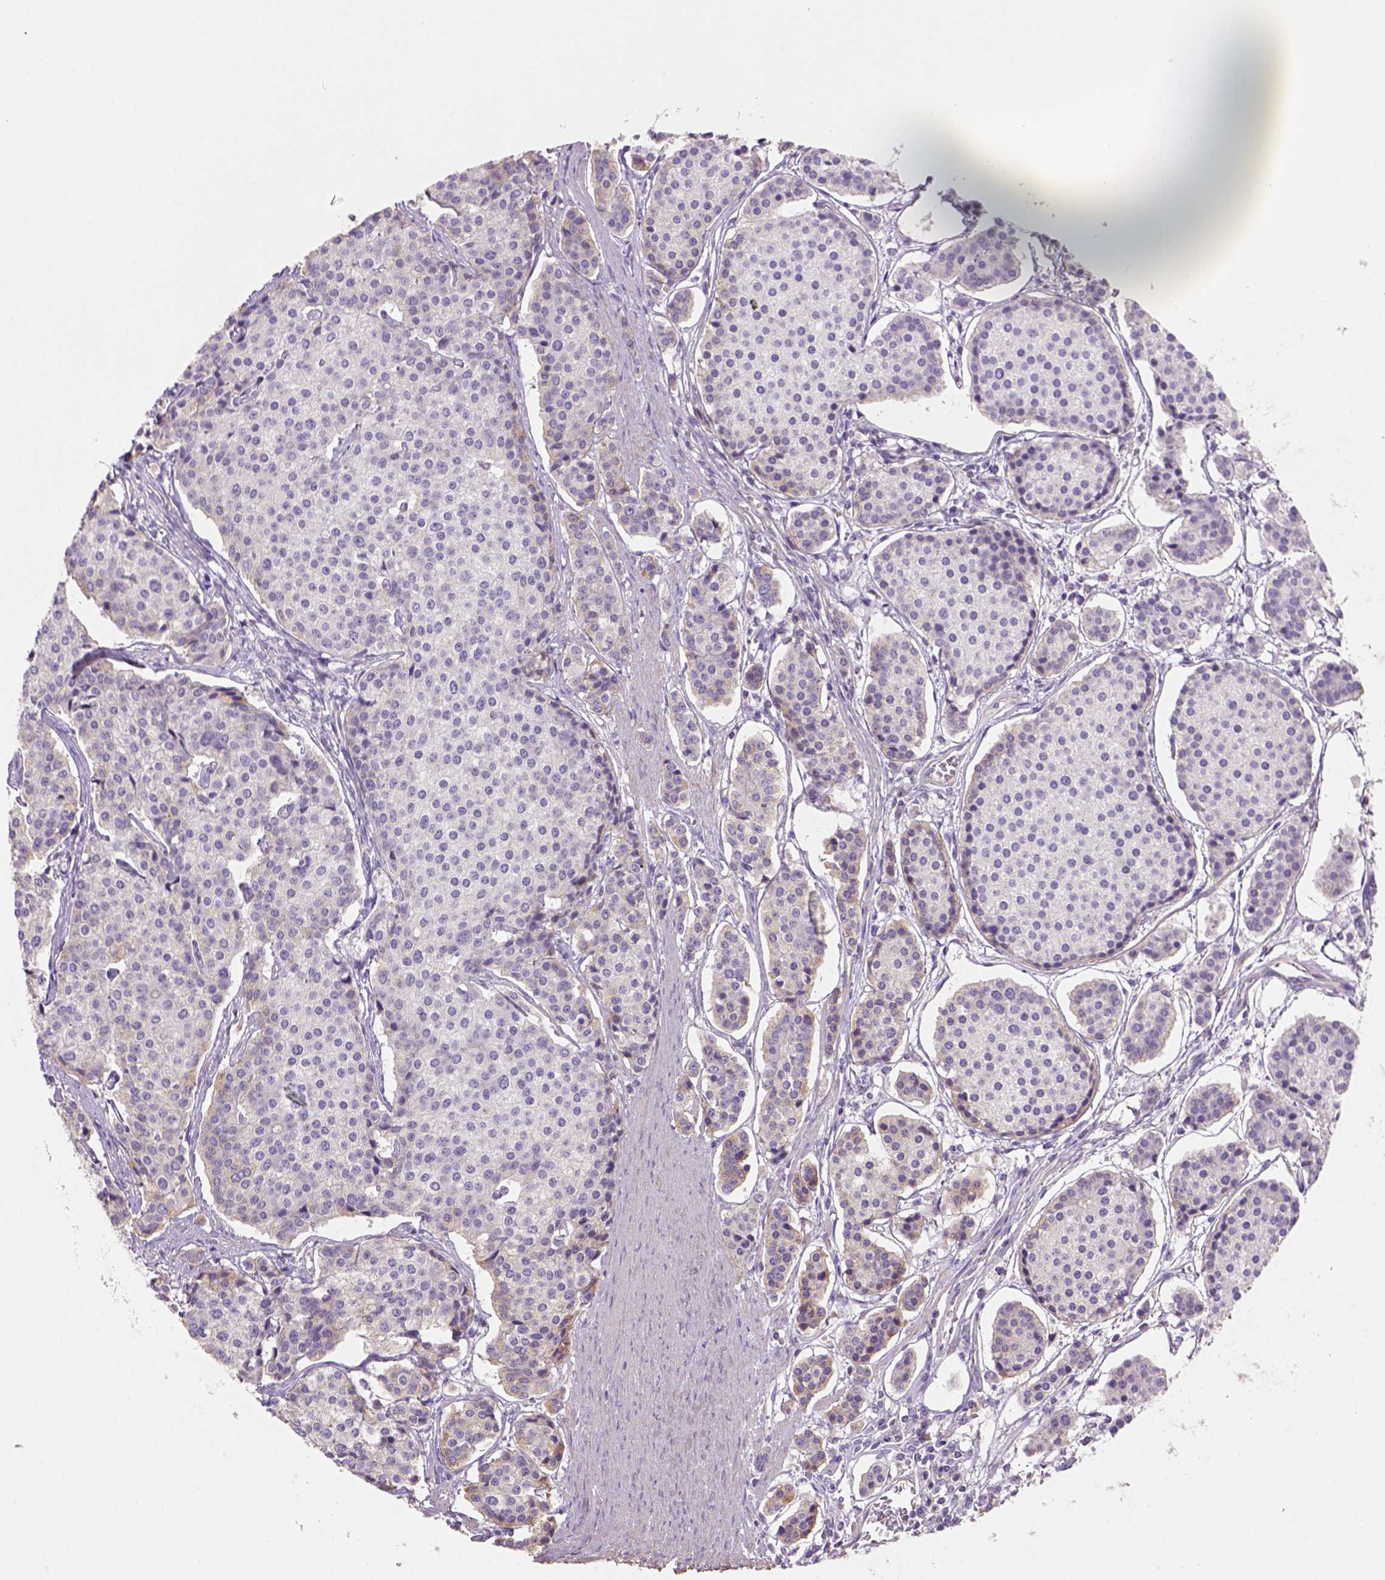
{"staining": {"intensity": "negative", "quantity": "none", "location": "none"}, "tissue": "carcinoid", "cell_type": "Tumor cells", "image_type": "cancer", "snomed": [{"axis": "morphology", "description": "Carcinoid, malignant, NOS"}, {"axis": "topography", "description": "Small intestine"}], "caption": "The IHC micrograph has no significant staining in tumor cells of carcinoid (malignant) tissue. Nuclei are stained in blue.", "gene": "HTRA1", "patient": {"sex": "female", "age": 65}}